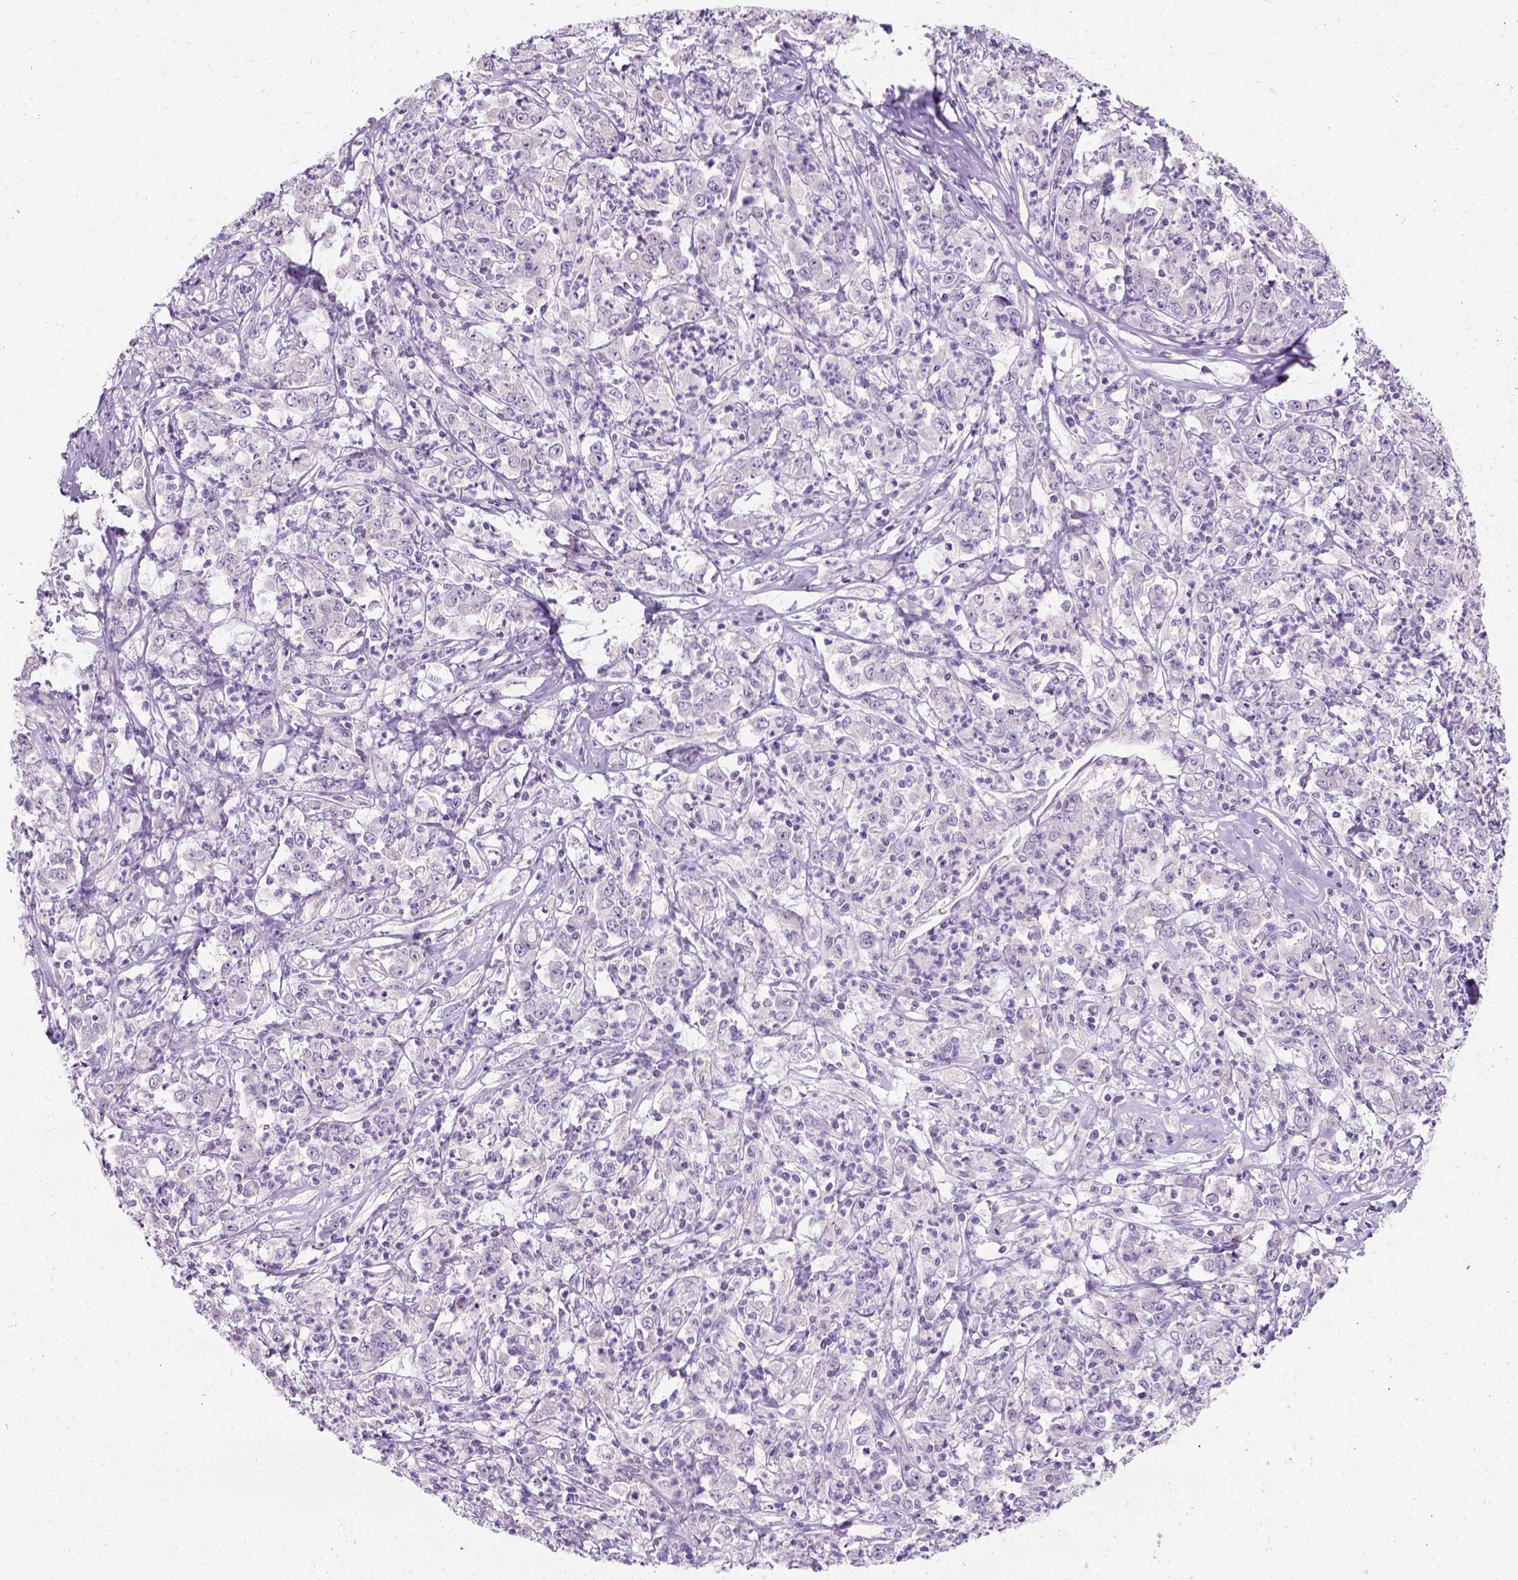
{"staining": {"intensity": "negative", "quantity": "none", "location": "none"}, "tissue": "stomach cancer", "cell_type": "Tumor cells", "image_type": "cancer", "snomed": [{"axis": "morphology", "description": "Adenocarcinoma, NOS"}, {"axis": "topography", "description": "Stomach, lower"}], "caption": "DAB (3,3'-diaminobenzidine) immunohistochemical staining of human stomach adenocarcinoma reveals no significant positivity in tumor cells.", "gene": "C20orf144", "patient": {"sex": "female", "age": 71}}